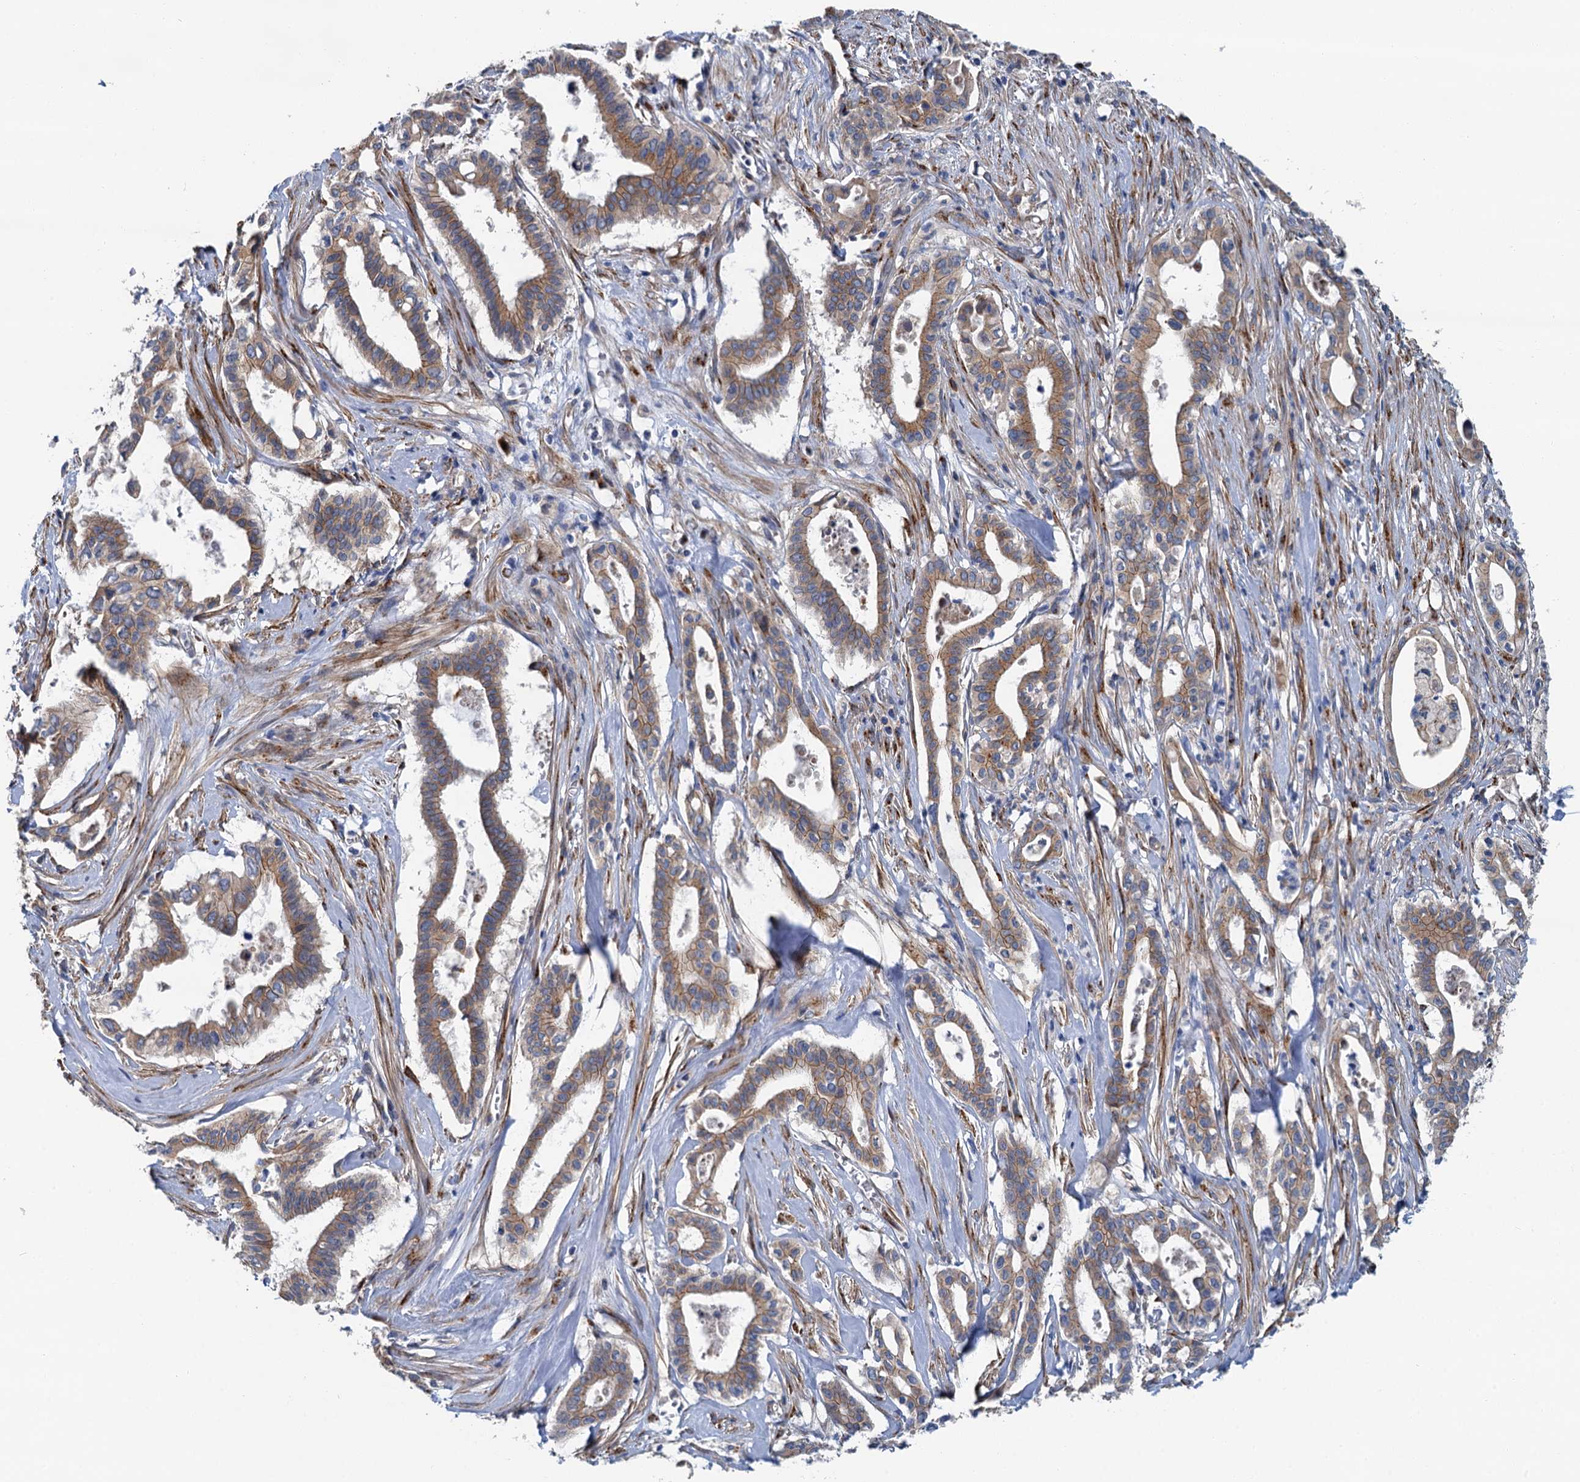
{"staining": {"intensity": "moderate", "quantity": ">75%", "location": "cytoplasmic/membranous"}, "tissue": "pancreatic cancer", "cell_type": "Tumor cells", "image_type": "cancer", "snomed": [{"axis": "morphology", "description": "Adenocarcinoma, NOS"}, {"axis": "topography", "description": "Pancreas"}], "caption": "IHC (DAB (3,3'-diaminobenzidine)) staining of pancreatic cancer (adenocarcinoma) demonstrates moderate cytoplasmic/membranous protein positivity in approximately >75% of tumor cells. (DAB (3,3'-diaminobenzidine) = brown stain, brightfield microscopy at high magnification).", "gene": "BET1L", "patient": {"sex": "female", "age": 77}}